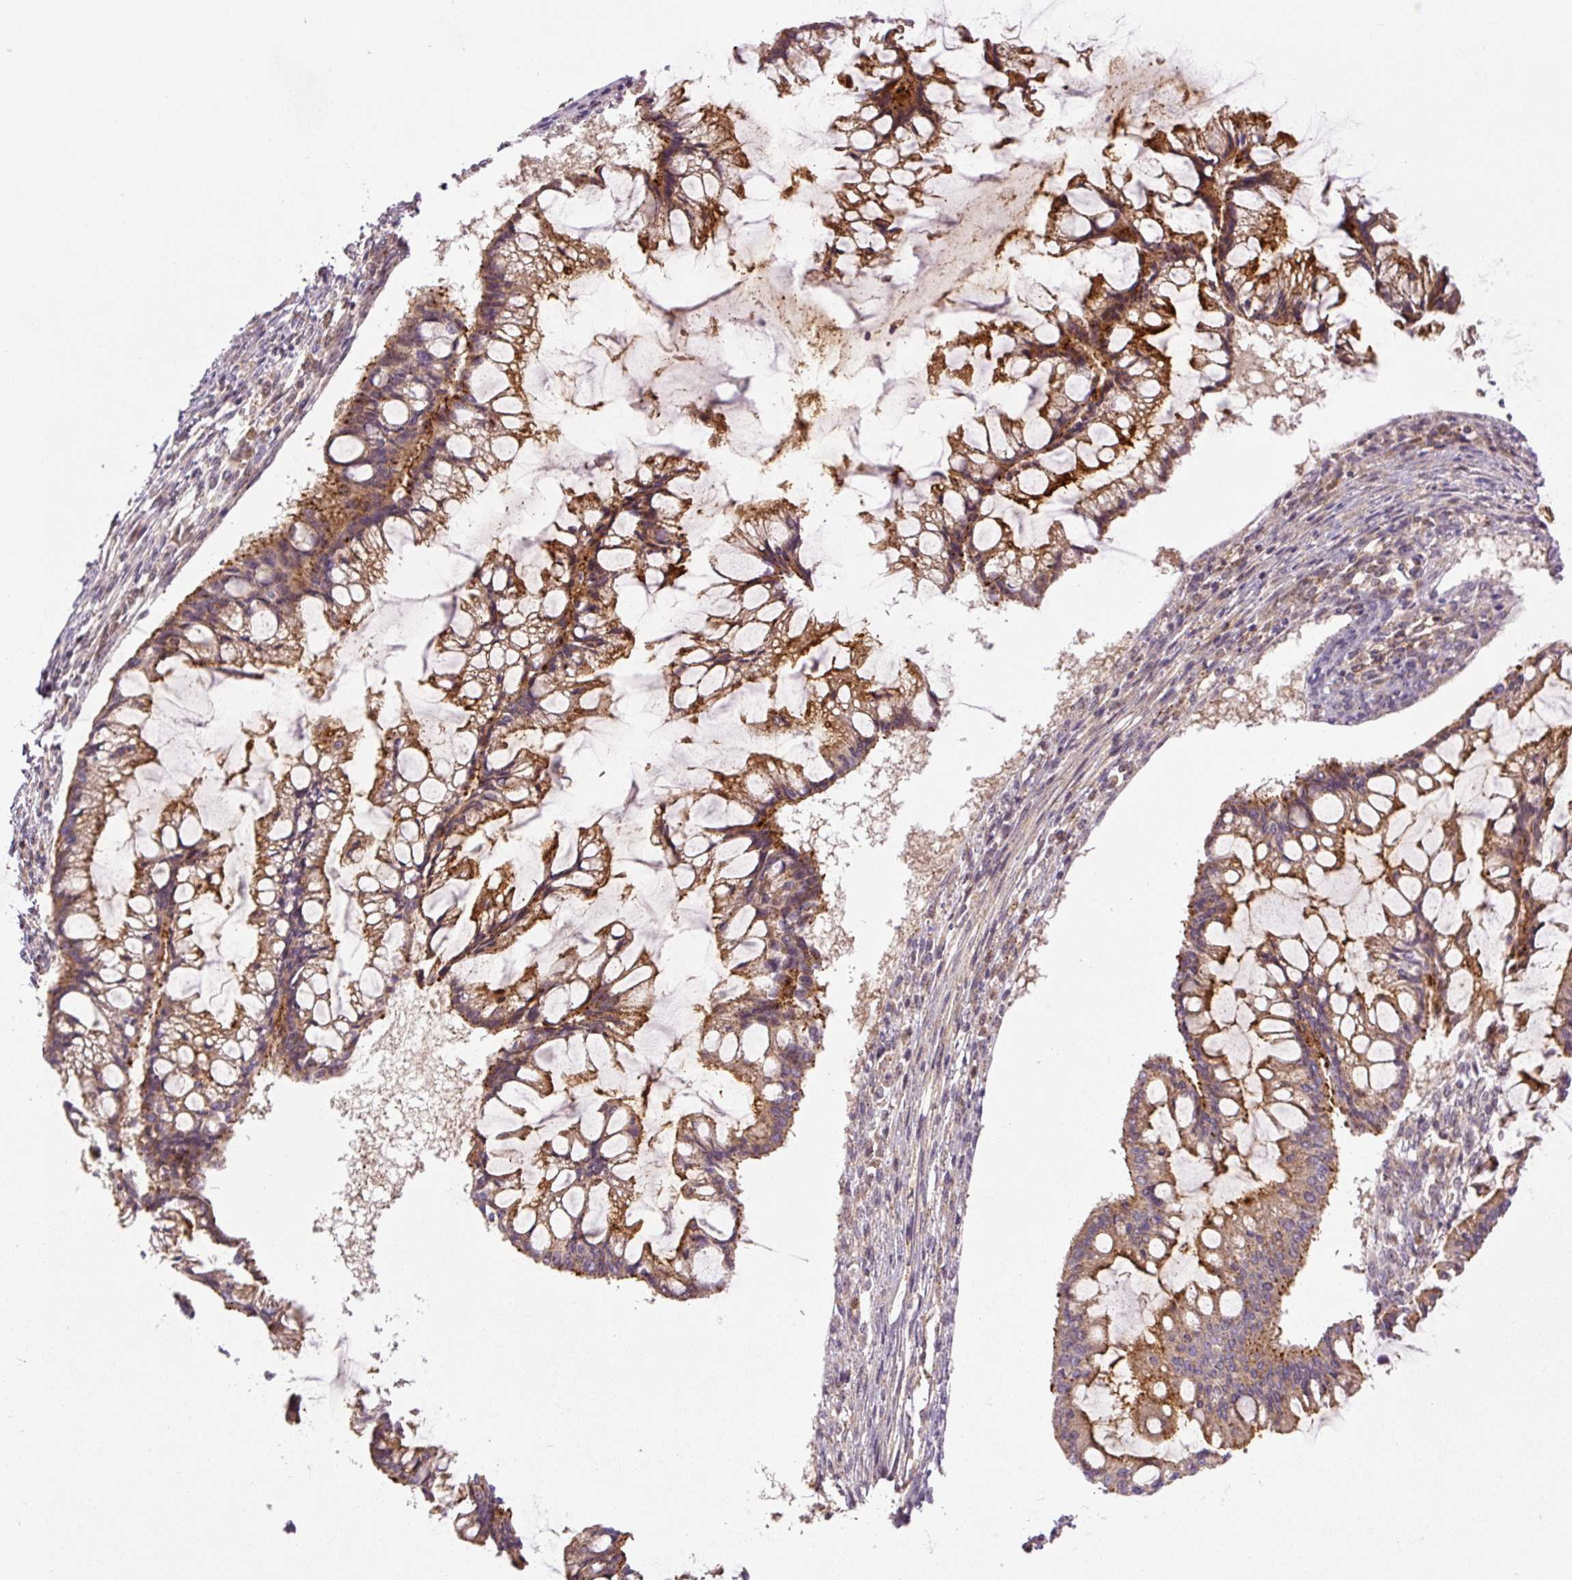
{"staining": {"intensity": "moderate", "quantity": ">75%", "location": "cytoplasmic/membranous"}, "tissue": "ovarian cancer", "cell_type": "Tumor cells", "image_type": "cancer", "snomed": [{"axis": "morphology", "description": "Cystadenocarcinoma, mucinous, NOS"}, {"axis": "topography", "description": "Ovary"}], "caption": "High-power microscopy captured an immunohistochemistry micrograph of mucinous cystadenocarcinoma (ovarian), revealing moderate cytoplasmic/membranous staining in approximately >75% of tumor cells.", "gene": "ZSWIM7", "patient": {"sex": "female", "age": 73}}